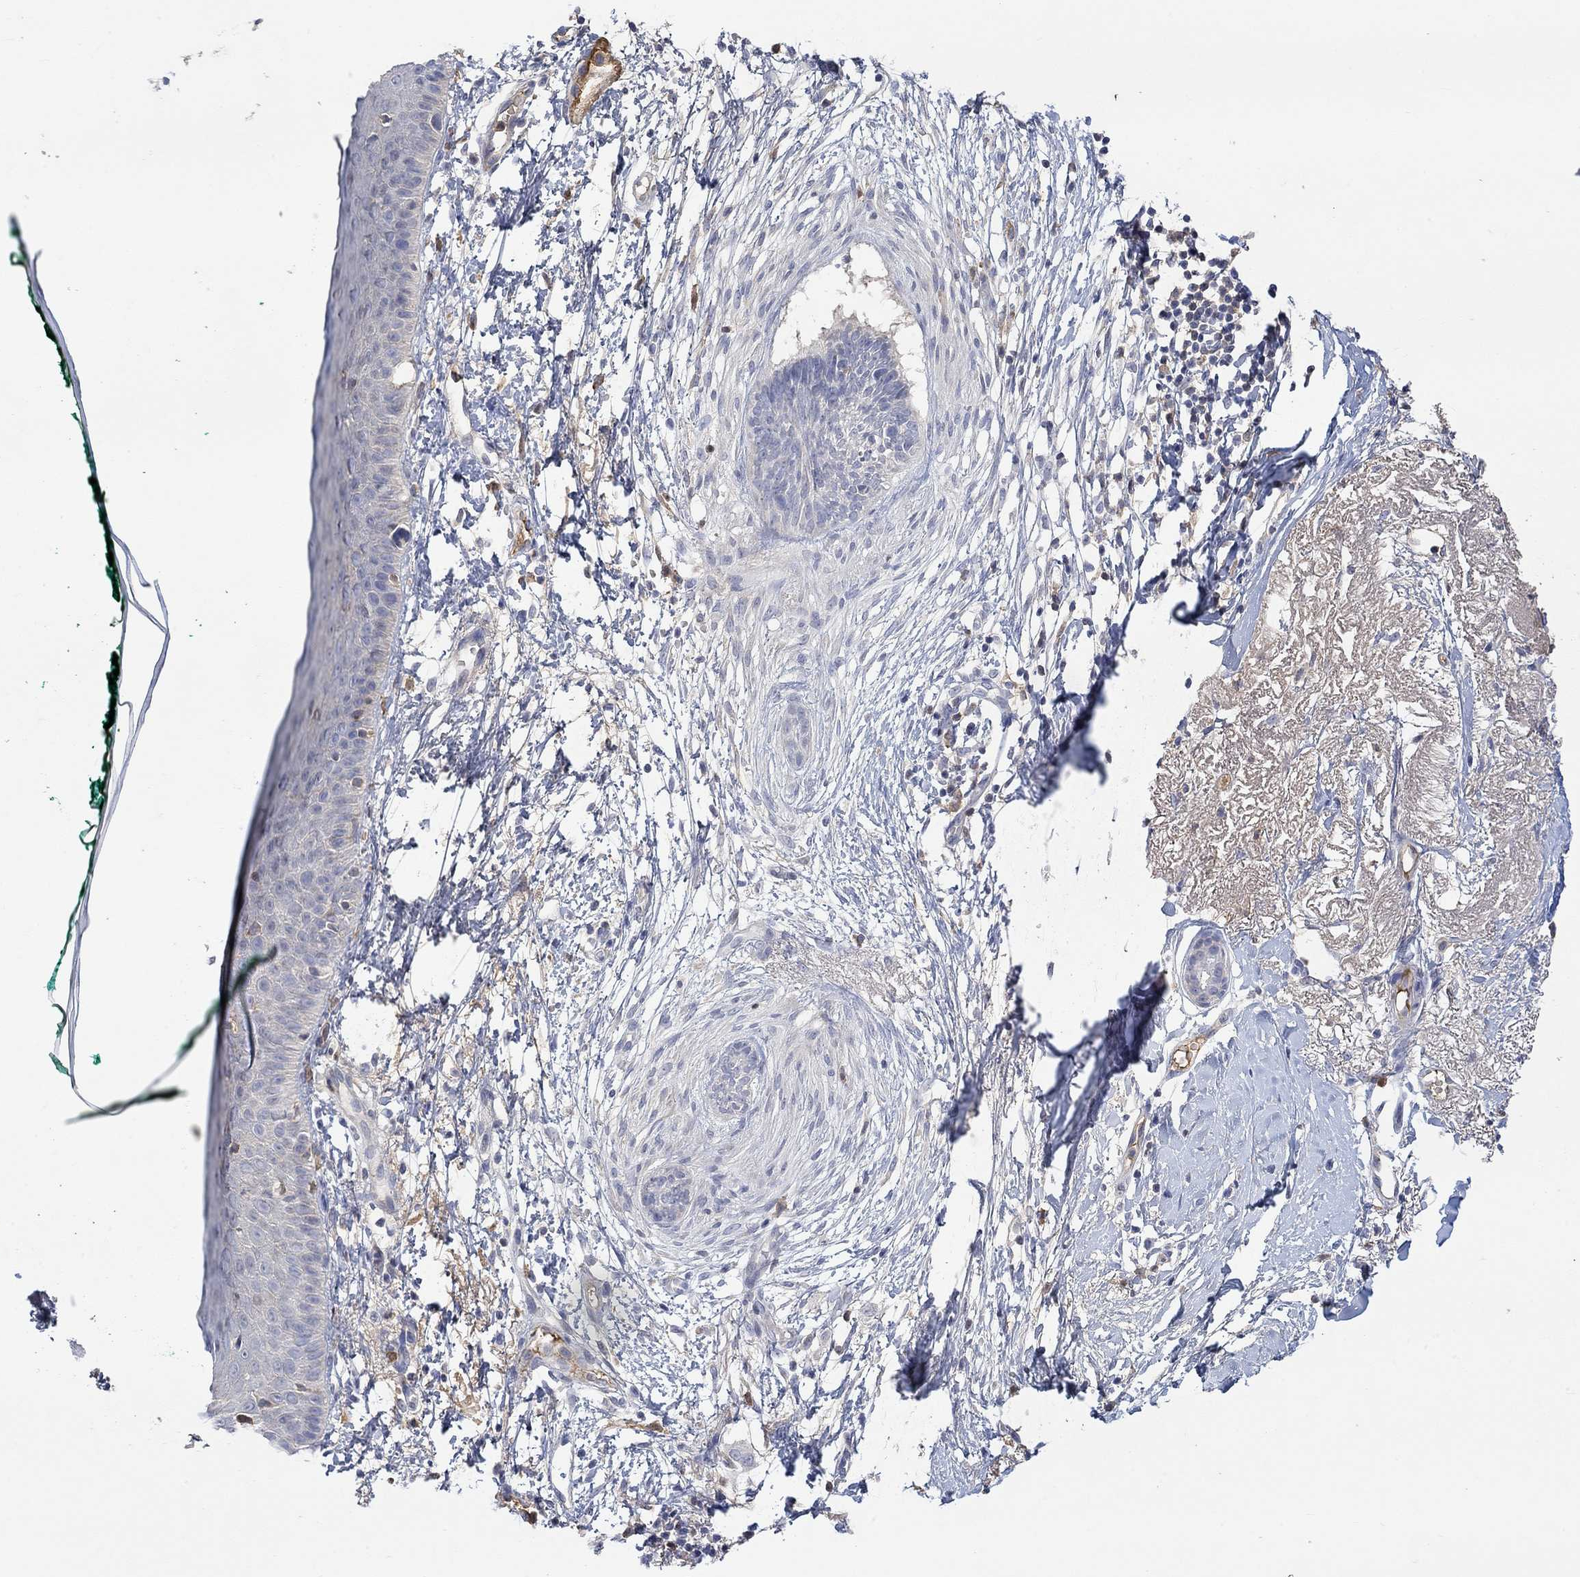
{"staining": {"intensity": "negative", "quantity": "none", "location": "none"}, "tissue": "skin cancer", "cell_type": "Tumor cells", "image_type": "cancer", "snomed": [{"axis": "morphology", "description": "Normal tissue, NOS"}, {"axis": "morphology", "description": "Basal cell carcinoma"}, {"axis": "topography", "description": "Skin"}], "caption": "Basal cell carcinoma (skin) stained for a protein using IHC demonstrates no positivity tumor cells.", "gene": "MSTN", "patient": {"sex": "male", "age": 84}}